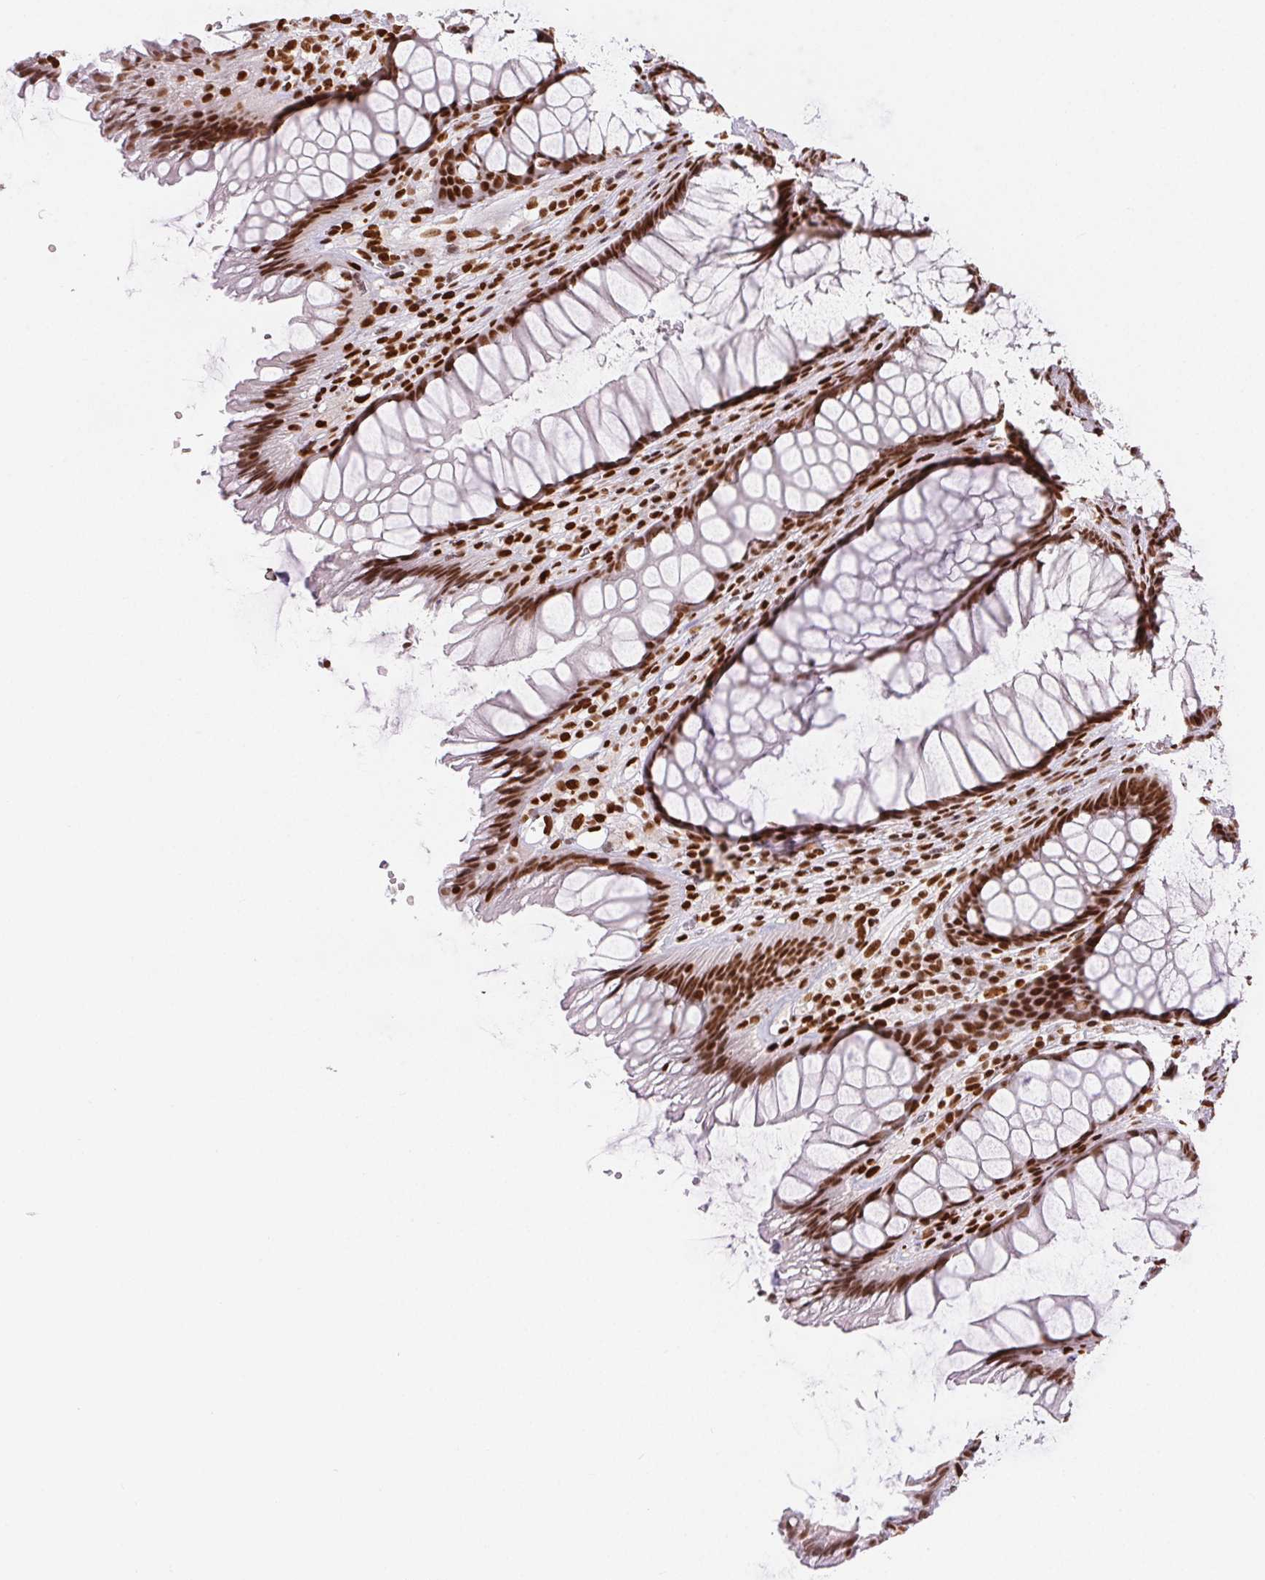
{"staining": {"intensity": "strong", "quantity": ">75%", "location": "nuclear"}, "tissue": "rectum", "cell_type": "Glandular cells", "image_type": "normal", "snomed": [{"axis": "morphology", "description": "Normal tissue, NOS"}, {"axis": "topography", "description": "Rectum"}], "caption": "Immunohistochemical staining of unremarkable rectum demonstrates high levels of strong nuclear expression in about >75% of glandular cells.", "gene": "ZNF80", "patient": {"sex": "male", "age": 53}}